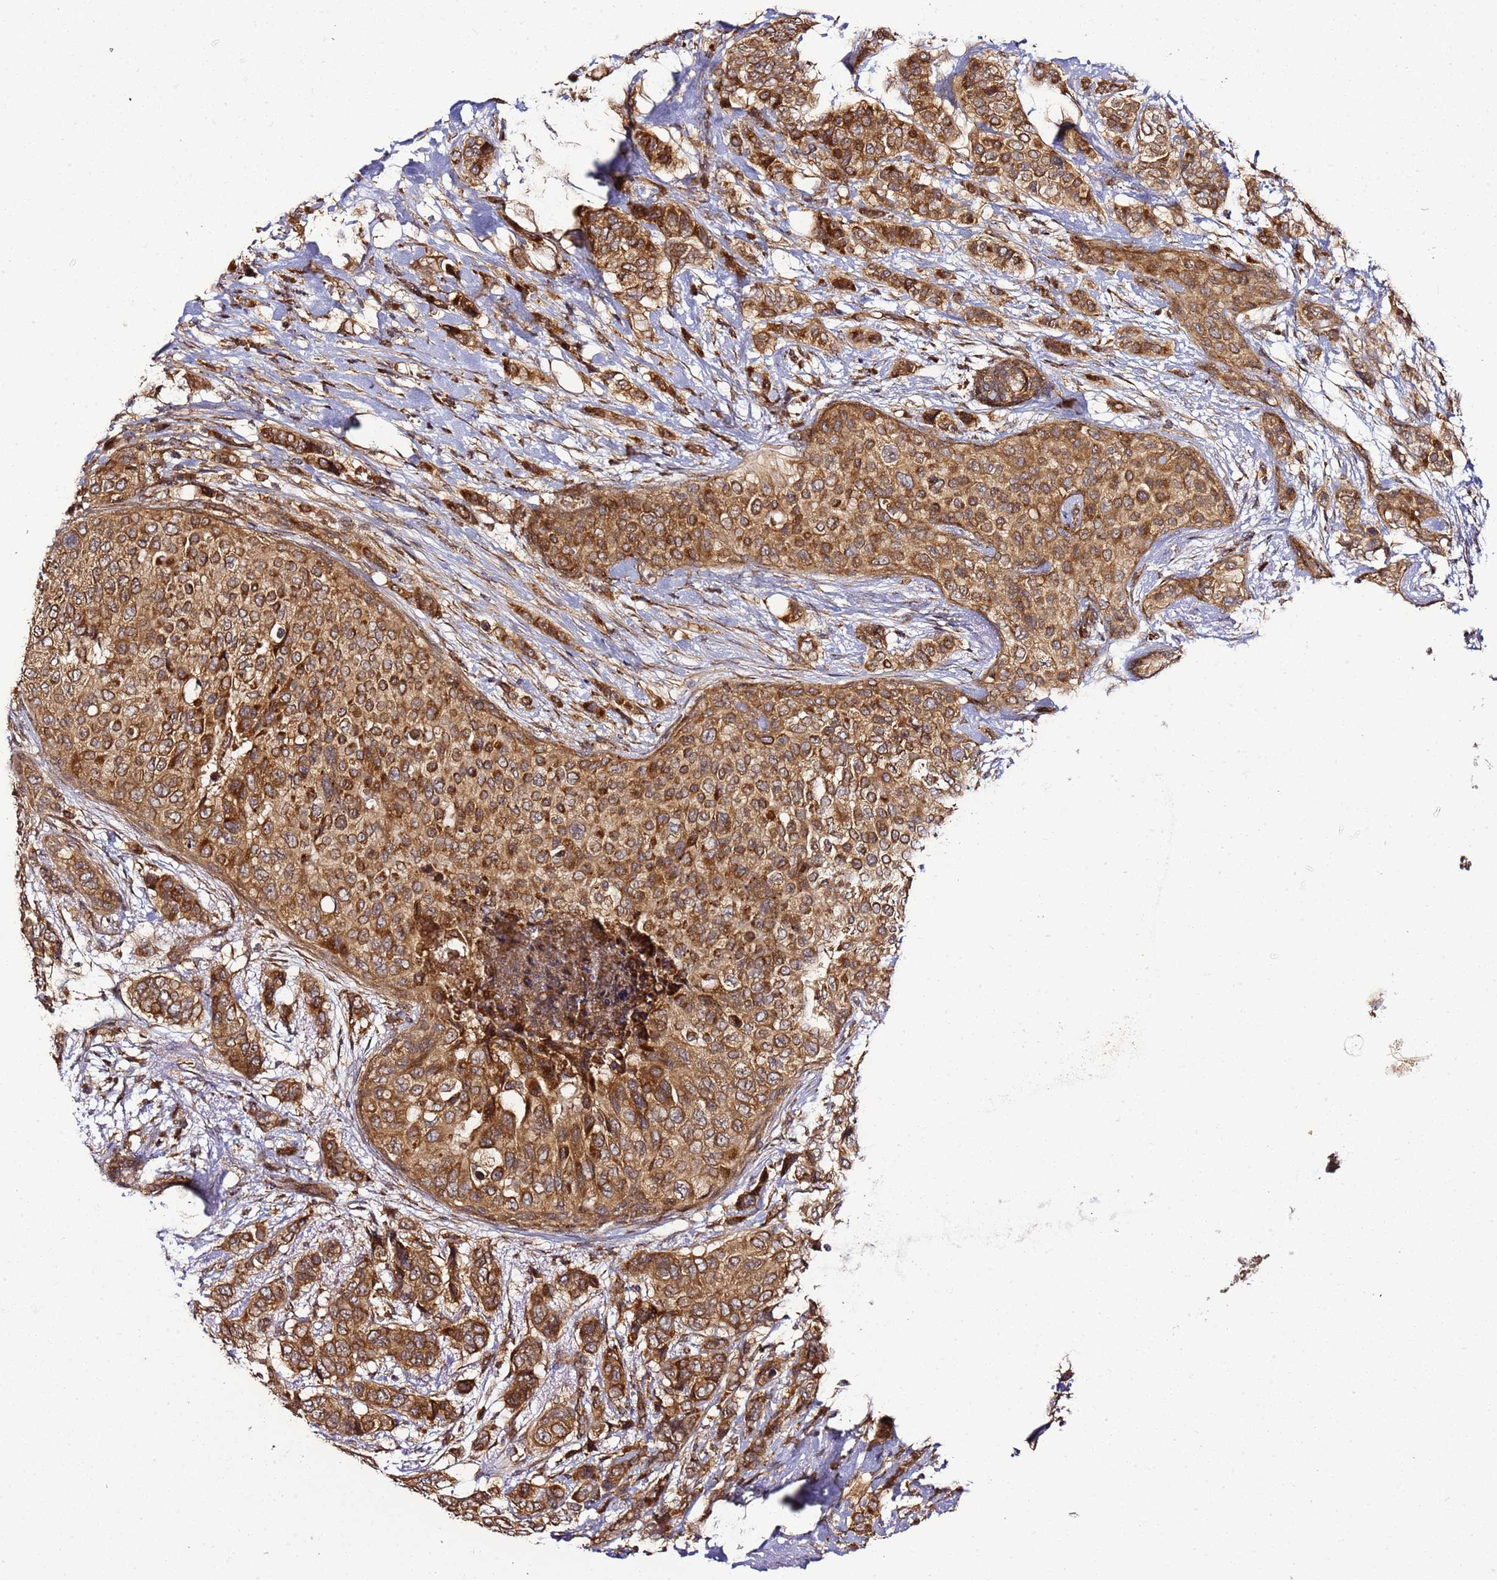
{"staining": {"intensity": "strong", "quantity": ">75%", "location": "cytoplasmic/membranous"}, "tissue": "breast cancer", "cell_type": "Tumor cells", "image_type": "cancer", "snomed": [{"axis": "morphology", "description": "Lobular carcinoma"}, {"axis": "topography", "description": "Breast"}], "caption": "Brown immunohistochemical staining in human breast lobular carcinoma shows strong cytoplasmic/membranous expression in about >75% of tumor cells. The protein is shown in brown color, while the nuclei are stained blue.", "gene": "TM2D2", "patient": {"sex": "female", "age": 51}}